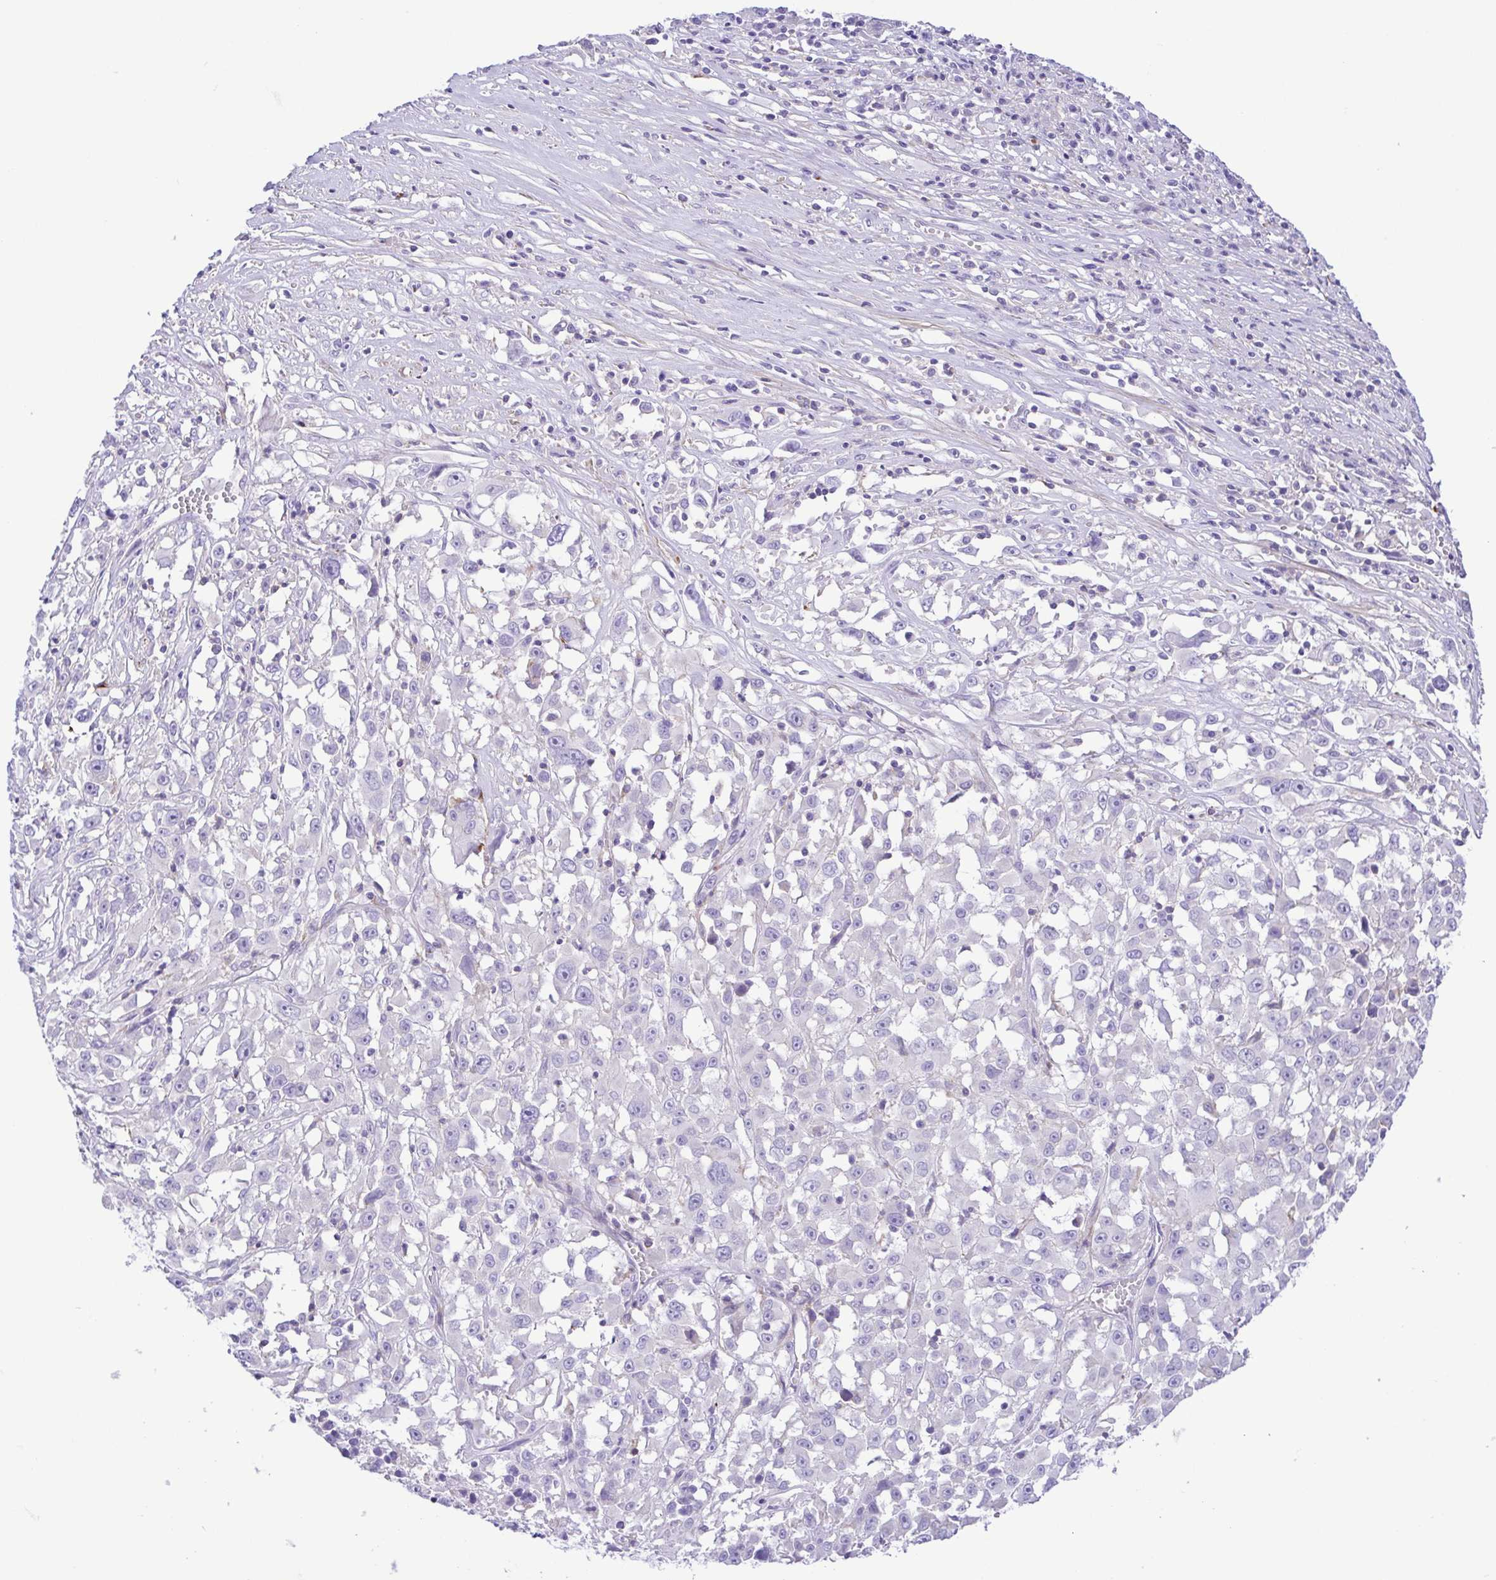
{"staining": {"intensity": "negative", "quantity": "none", "location": "none"}, "tissue": "melanoma", "cell_type": "Tumor cells", "image_type": "cancer", "snomed": [{"axis": "morphology", "description": "Malignant melanoma, Metastatic site"}, {"axis": "topography", "description": "Soft tissue"}], "caption": "High power microscopy image of an IHC photomicrograph of melanoma, revealing no significant expression in tumor cells.", "gene": "GPR182", "patient": {"sex": "male", "age": 50}}